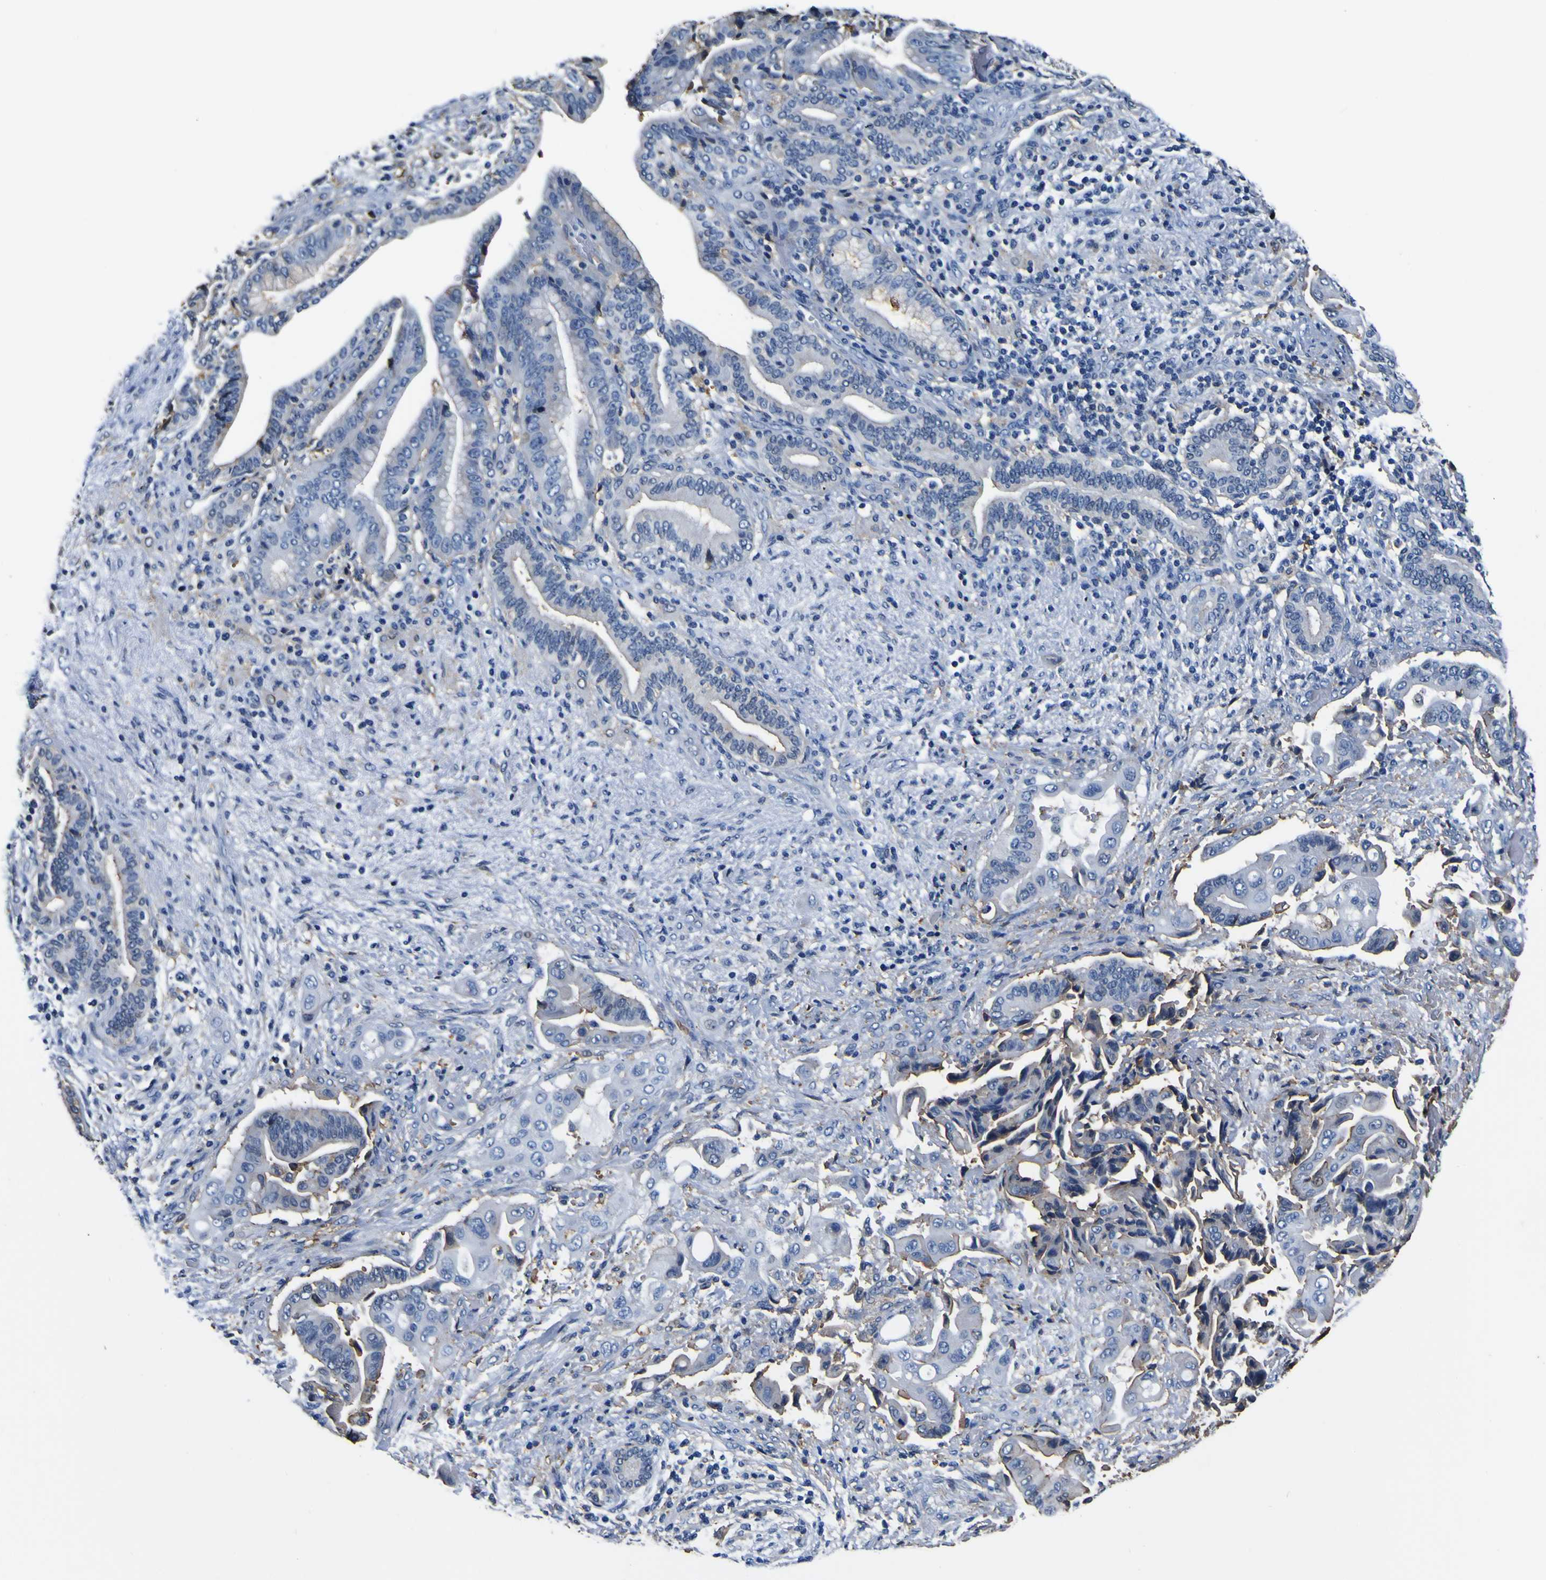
{"staining": {"intensity": "moderate", "quantity": "<25%", "location": "cytoplasmic/membranous"}, "tissue": "liver cancer", "cell_type": "Tumor cells", "image_type": "cancer", "snomed": [{"axis": "morphology", "description": "Cholangiocarcinoma"}, {"axis": "topography", "description": "Liver"}], "caption": "High-power microscopy captured an immunohistochemistry photomicrograph of liver cancer, revealing moderate cytoplasmic/membranous positivity in approximately <25% of tumor cells.", "gene": "PXDN", "patient": {"sex": "female", "age": 61}}